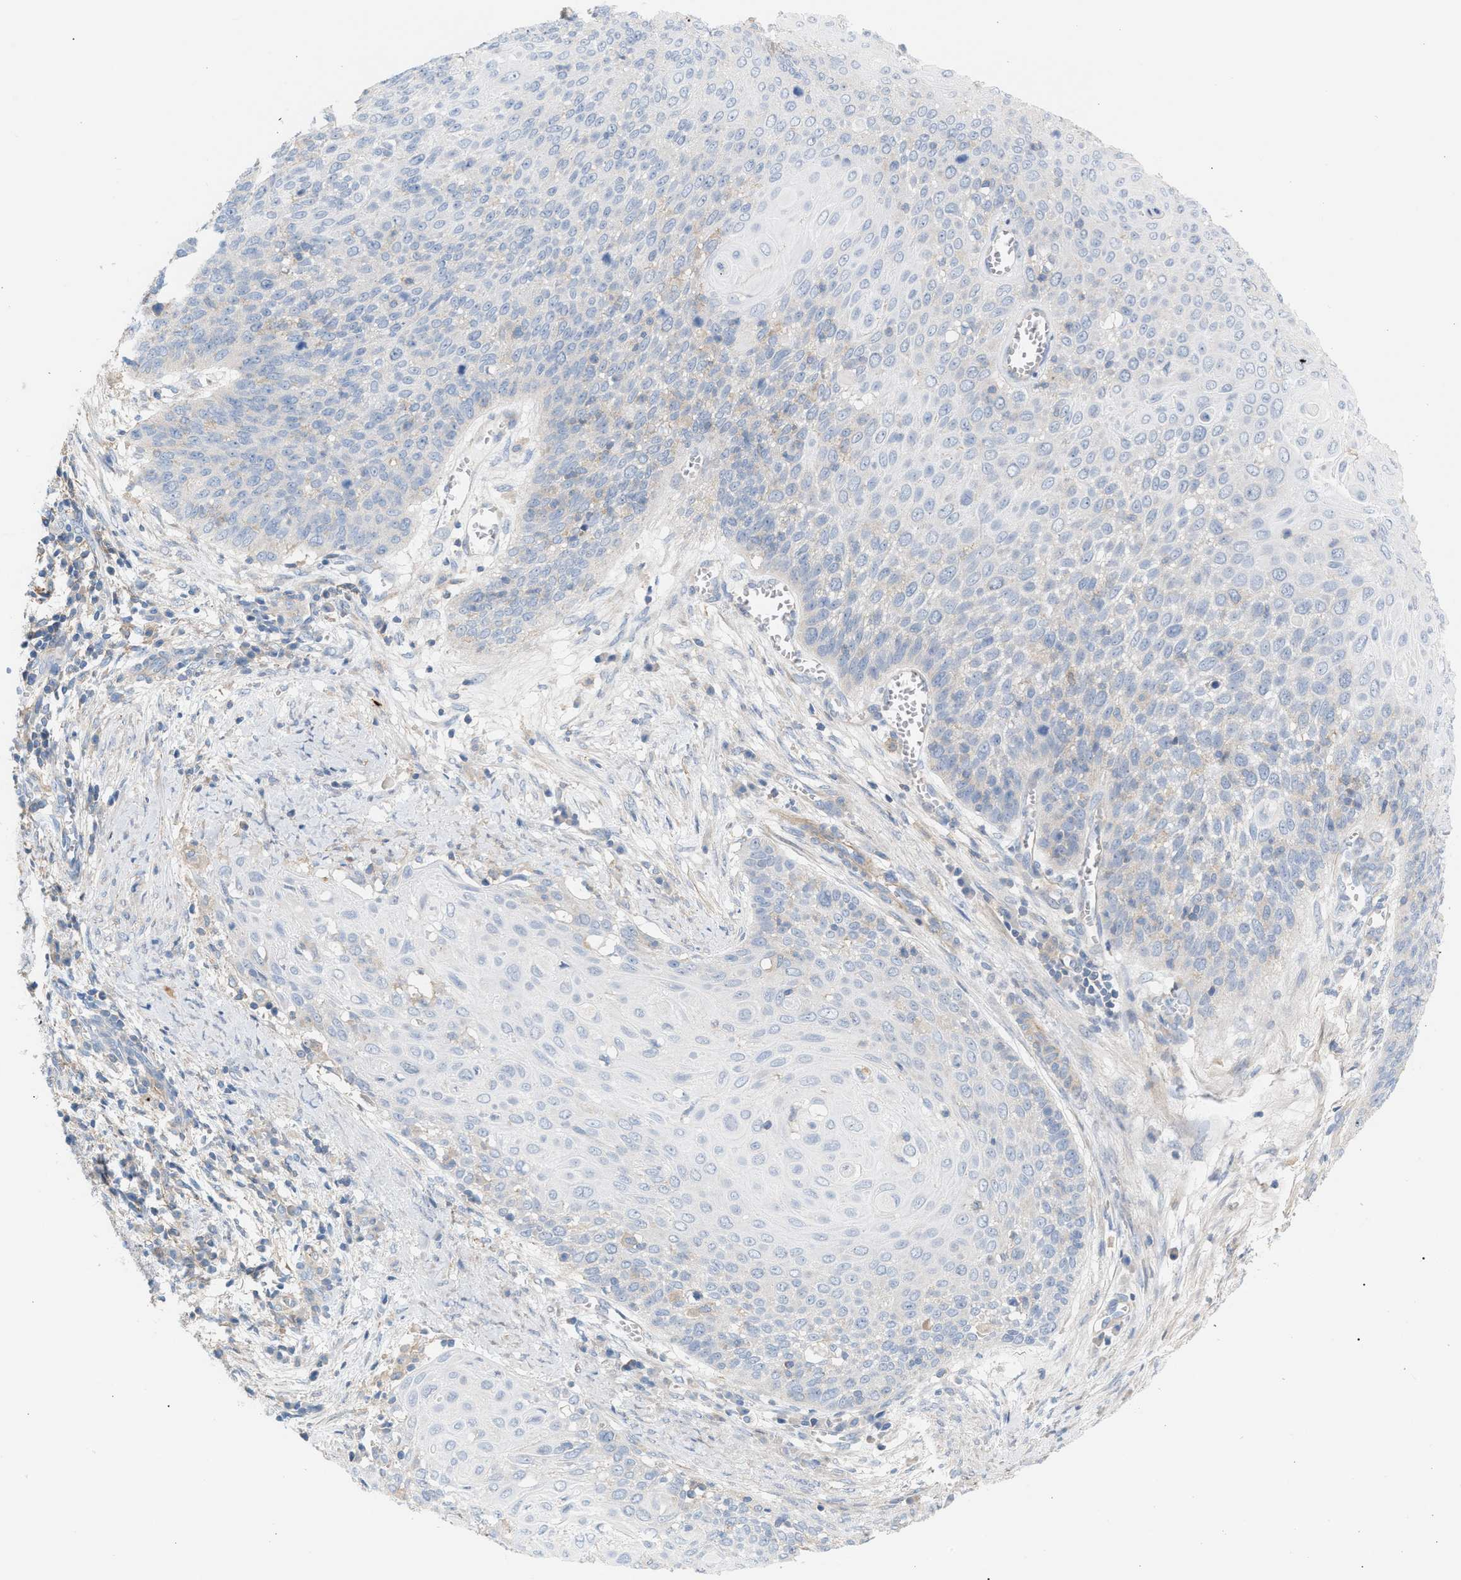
{"staining": {"intensity": "negative", "quantity": "none", "location": "none"}, "tissue": "cervical cancer", "cell_type": "Tumor cells", "image_type": "cancer", "snomed": [{"axis": "morphology", "description": "Squamous cell carcinoma, NOS"}, {"axis": "topography", "description": "Cervix"}], "caption": "Cervical cancer was stained to show a protein in brown. There is no significant positivity in tumor cells. (Brightfield microscopy of DAB (3,3'-diaminobenzidine) immunohistochemistry at high magnification).", "gene": "LRCH1", "patient": {"sex": "female", "age": 39}}